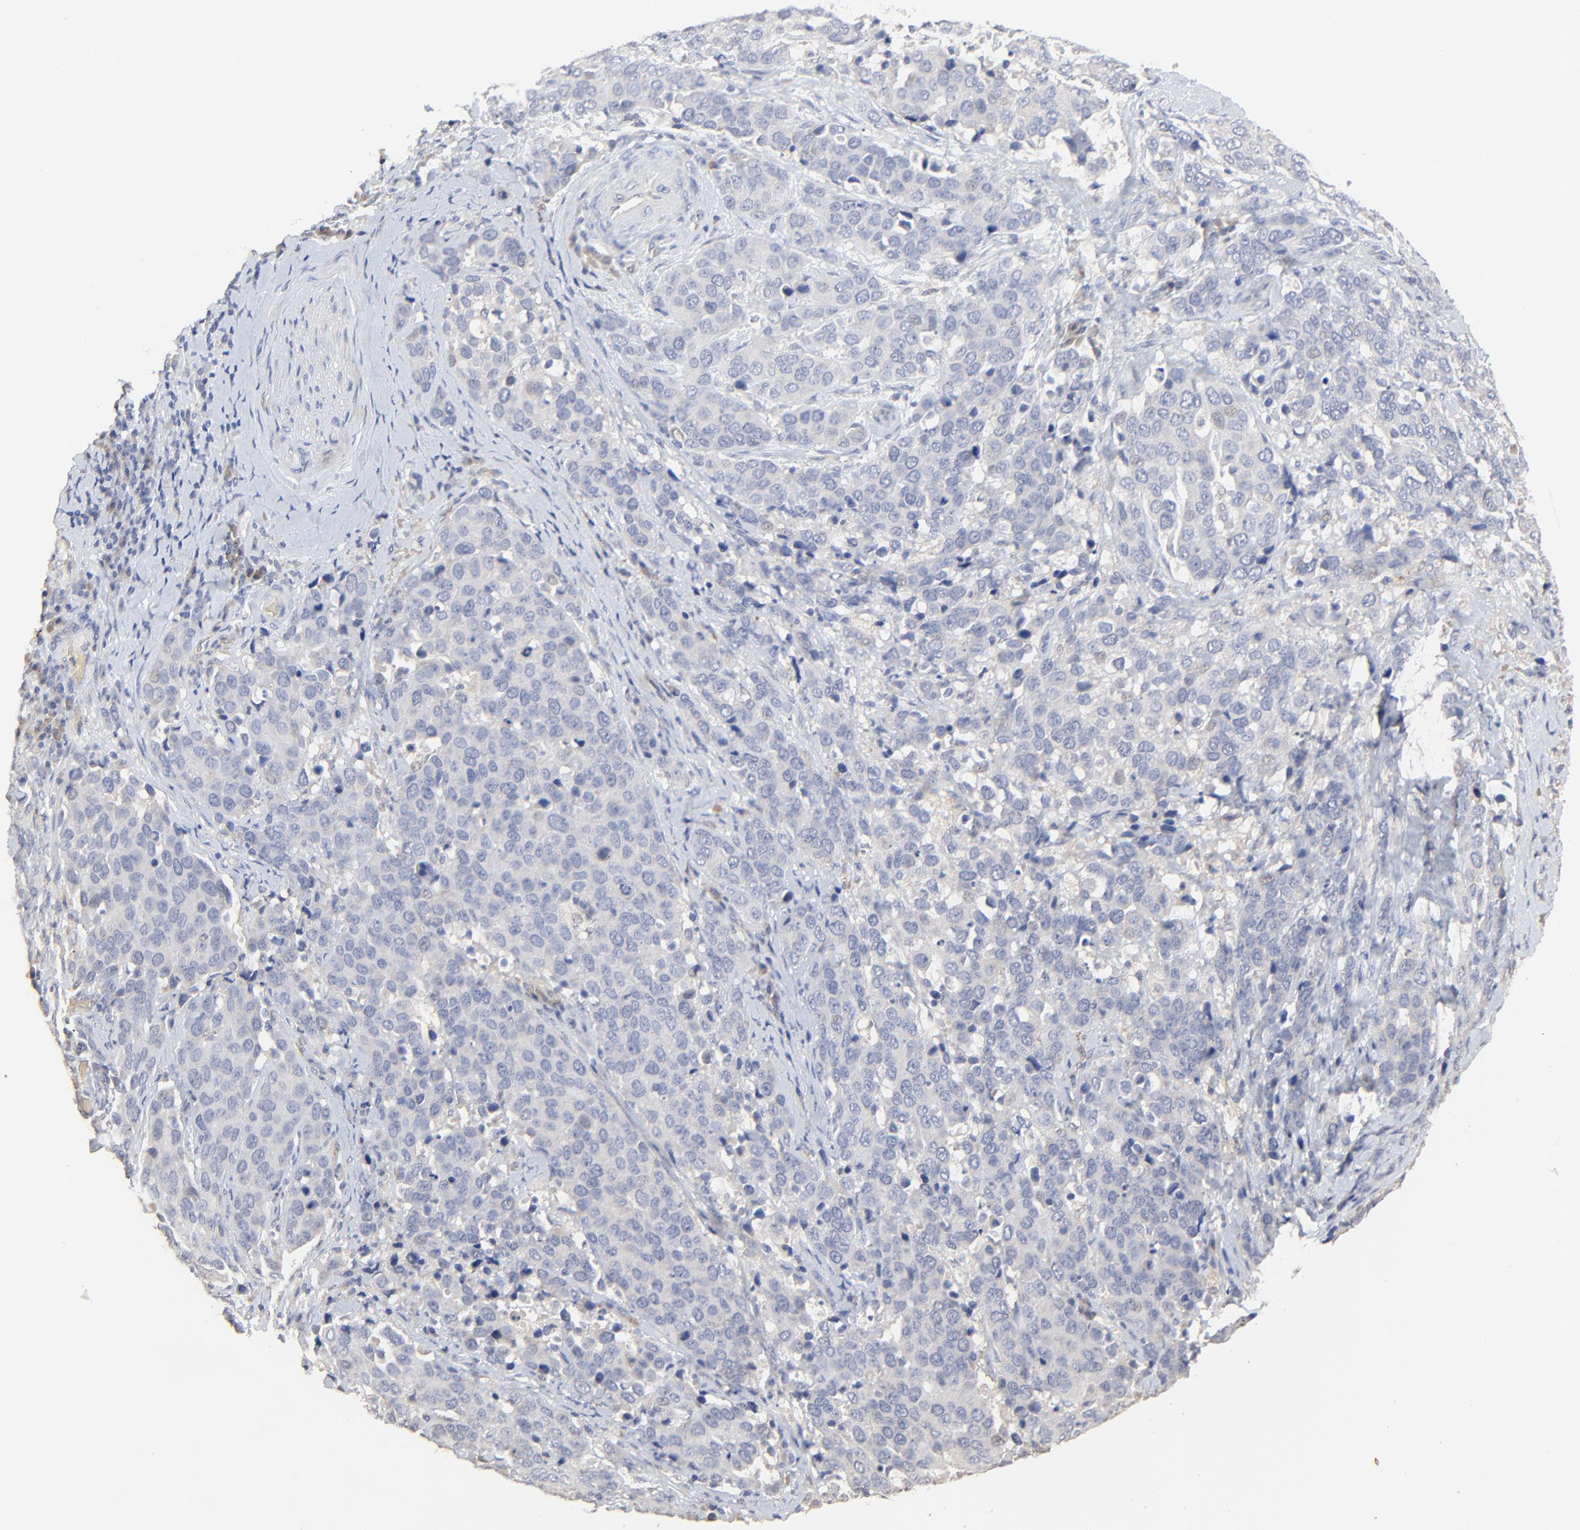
{"staining": {"intensity": "negative", "quantity": "none", "location": "none"}, "tissue": "cervical cancer", "cell_type": "Tumor cells", "image_type": "cancer", "snomed": [{"axis": "morphology", "description": "Squamous cell carcinoma, NOS"}, {"axis": "topography", "description": "Cervix"}], "caption": "IHC histopathology image of neoplastic tissue: cervical squamous cell carcinoma stained with DAB (3,3'-diaminobenzidine) exhibits no significant protein positivity in tumor cells.", "gene": "FANCB", "patient": {"sex": "female", "age": 54}}